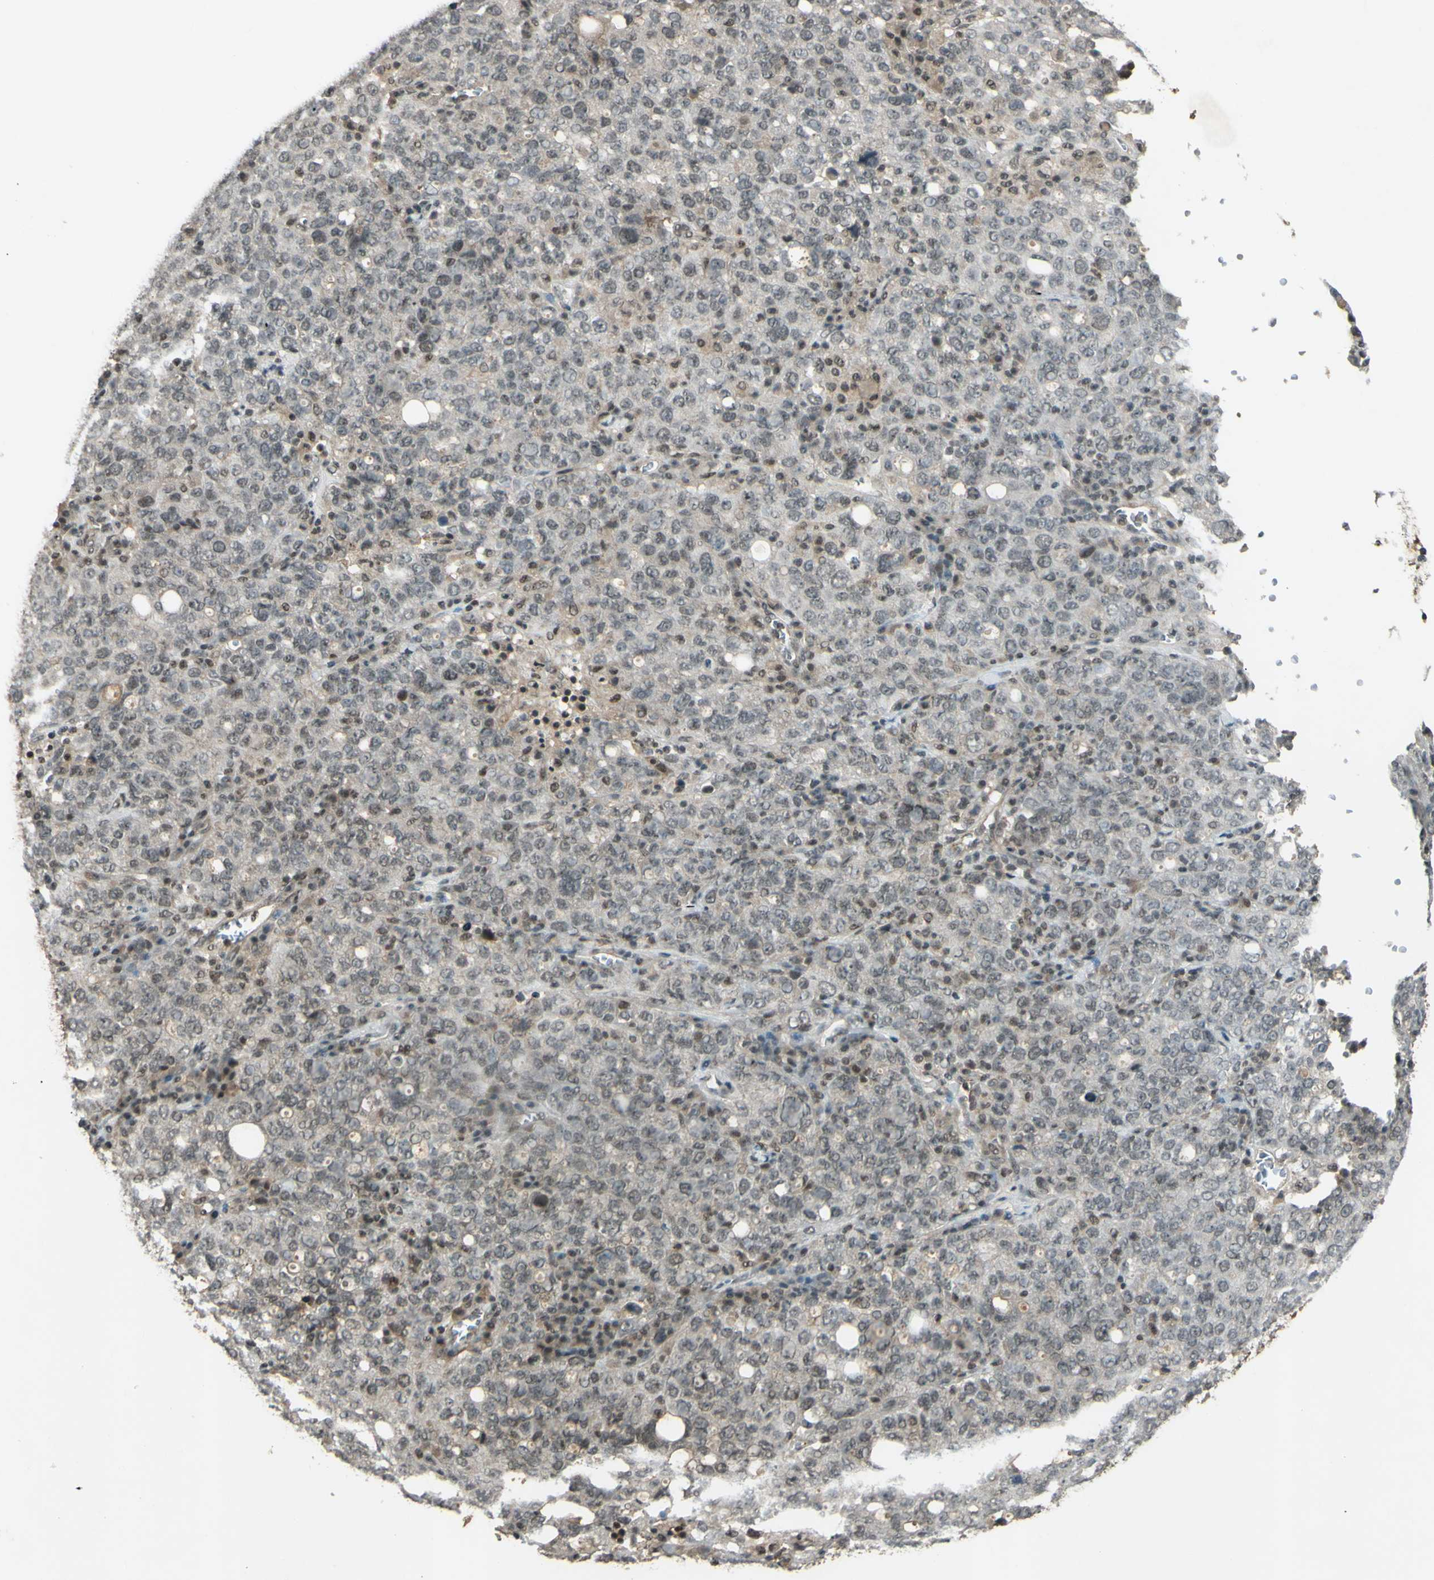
{"staining": {"intensity": "negative", "quantity": "none", "location": "none"}, "tissue": "ovarian cancer", "cell_type": "Tumor cells", "image_type": "cancer", "snomed": [{"axis": "morphology", "description": "Carcinoma, endometroid"}, {"axis": "topography", "description": "Ovary"}], "caption": "Human ovarian cancer stained for a protein using immunohistochemistry exhibits no expression in tumor cells.", "gene": "SNW1", "patient": {"sex": "female", "age": 62}}